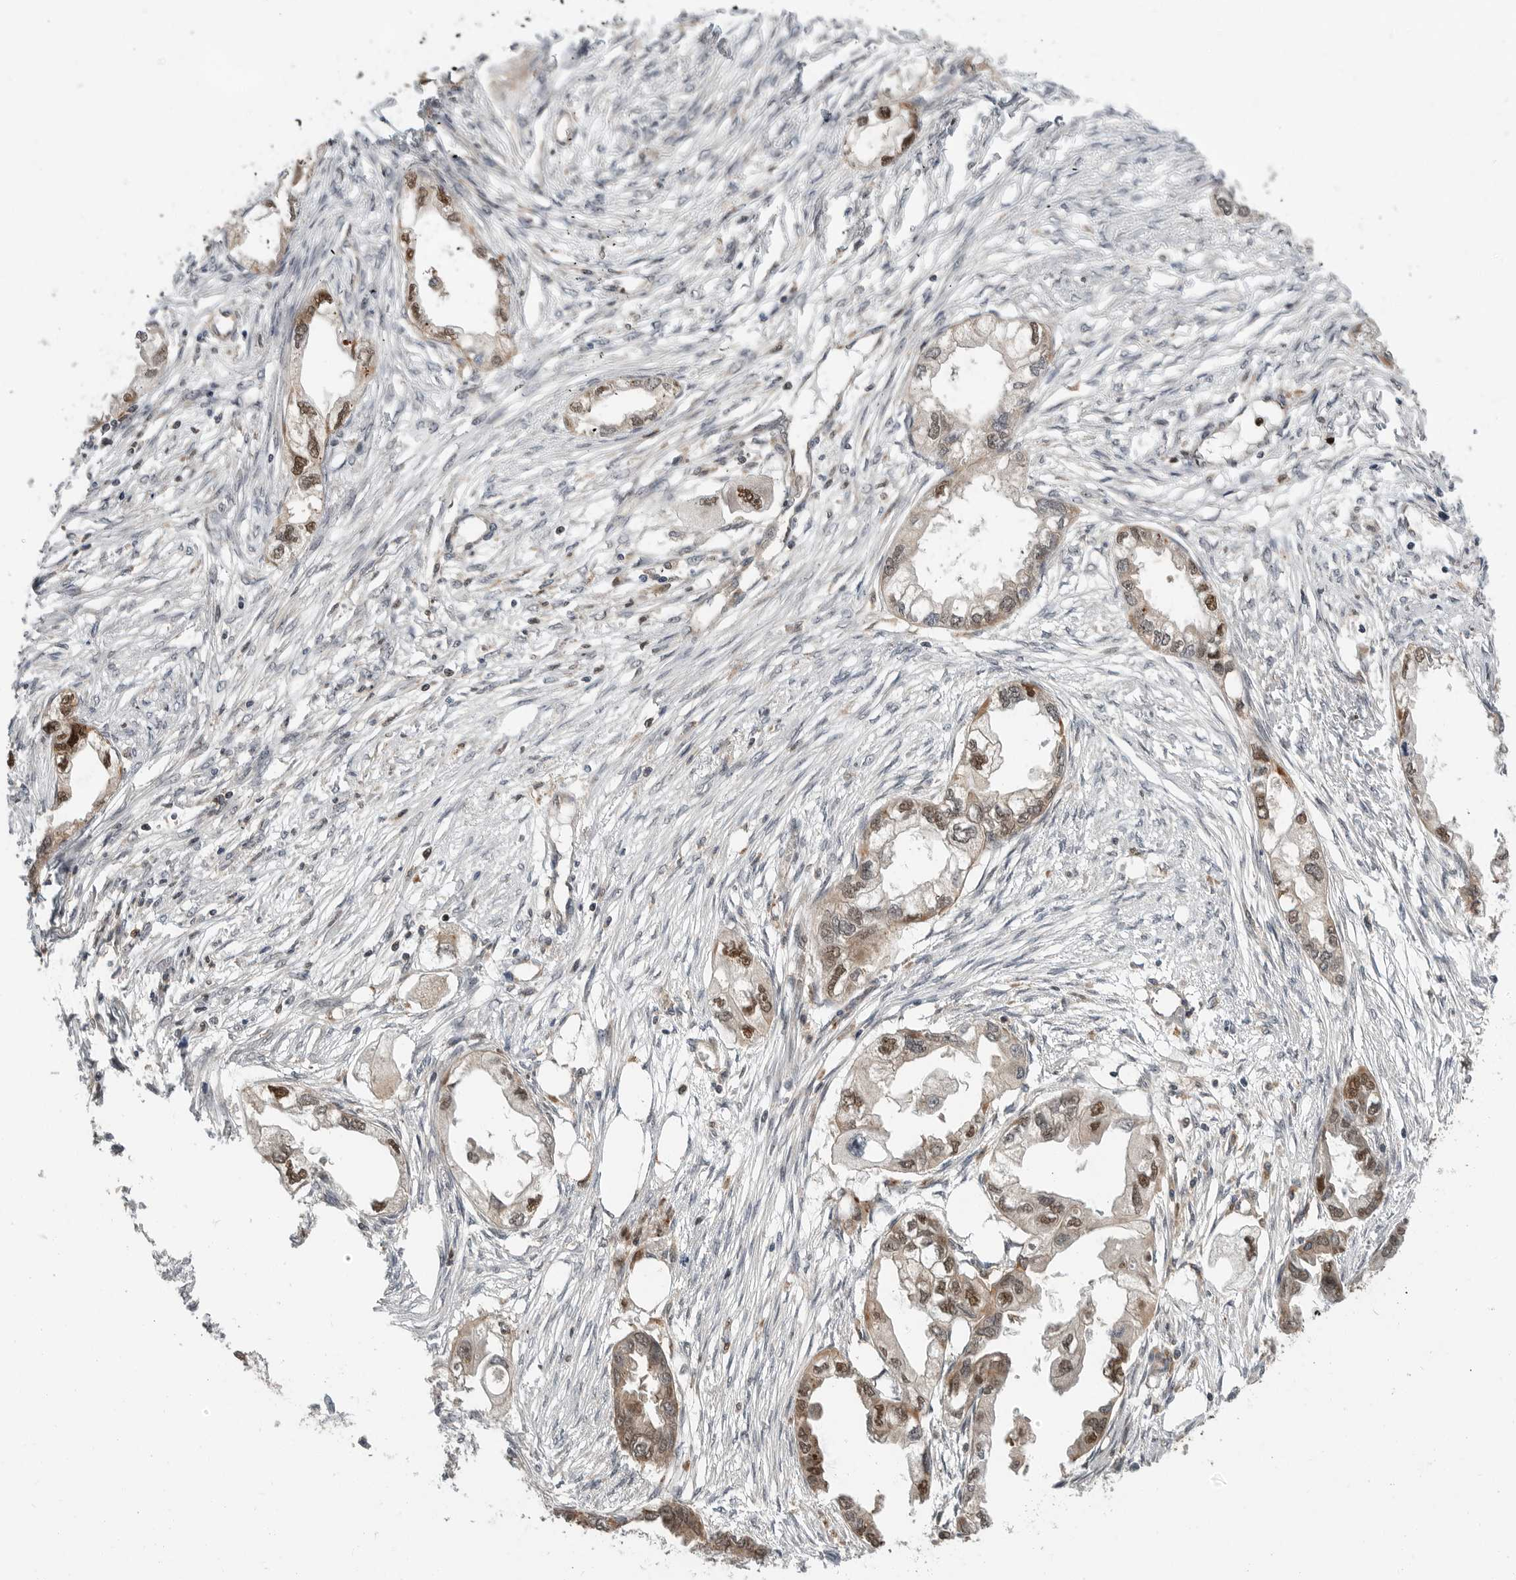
{"staining": {"intensity": "moderate", "quantity": ">75%", "location": "cytoplasmic/membranous,nuclear"}, "tissue": "endometrial cancer", "cell_type": "Tumor cells", "image_type": "cancer", "snomed": [{"axis": "morphology", "description": "Adenocarcinoma, NOS"}, {"axis": "morphology", "description": "Adenocarcinoma, metastatic, NOS"}, {"axis": "topography", "description": "Adipose tissue"}, {"axis": "topography", "description": "Endometrium"}], "caption": "Human endometrial cancer stained with a brown dye displays moderate cytoplasmic/membranous and nuclear positive positivity in about >75% of tumor cells.", "gene": "STRAP", "patient": {"sex": "female", "age": 67}}